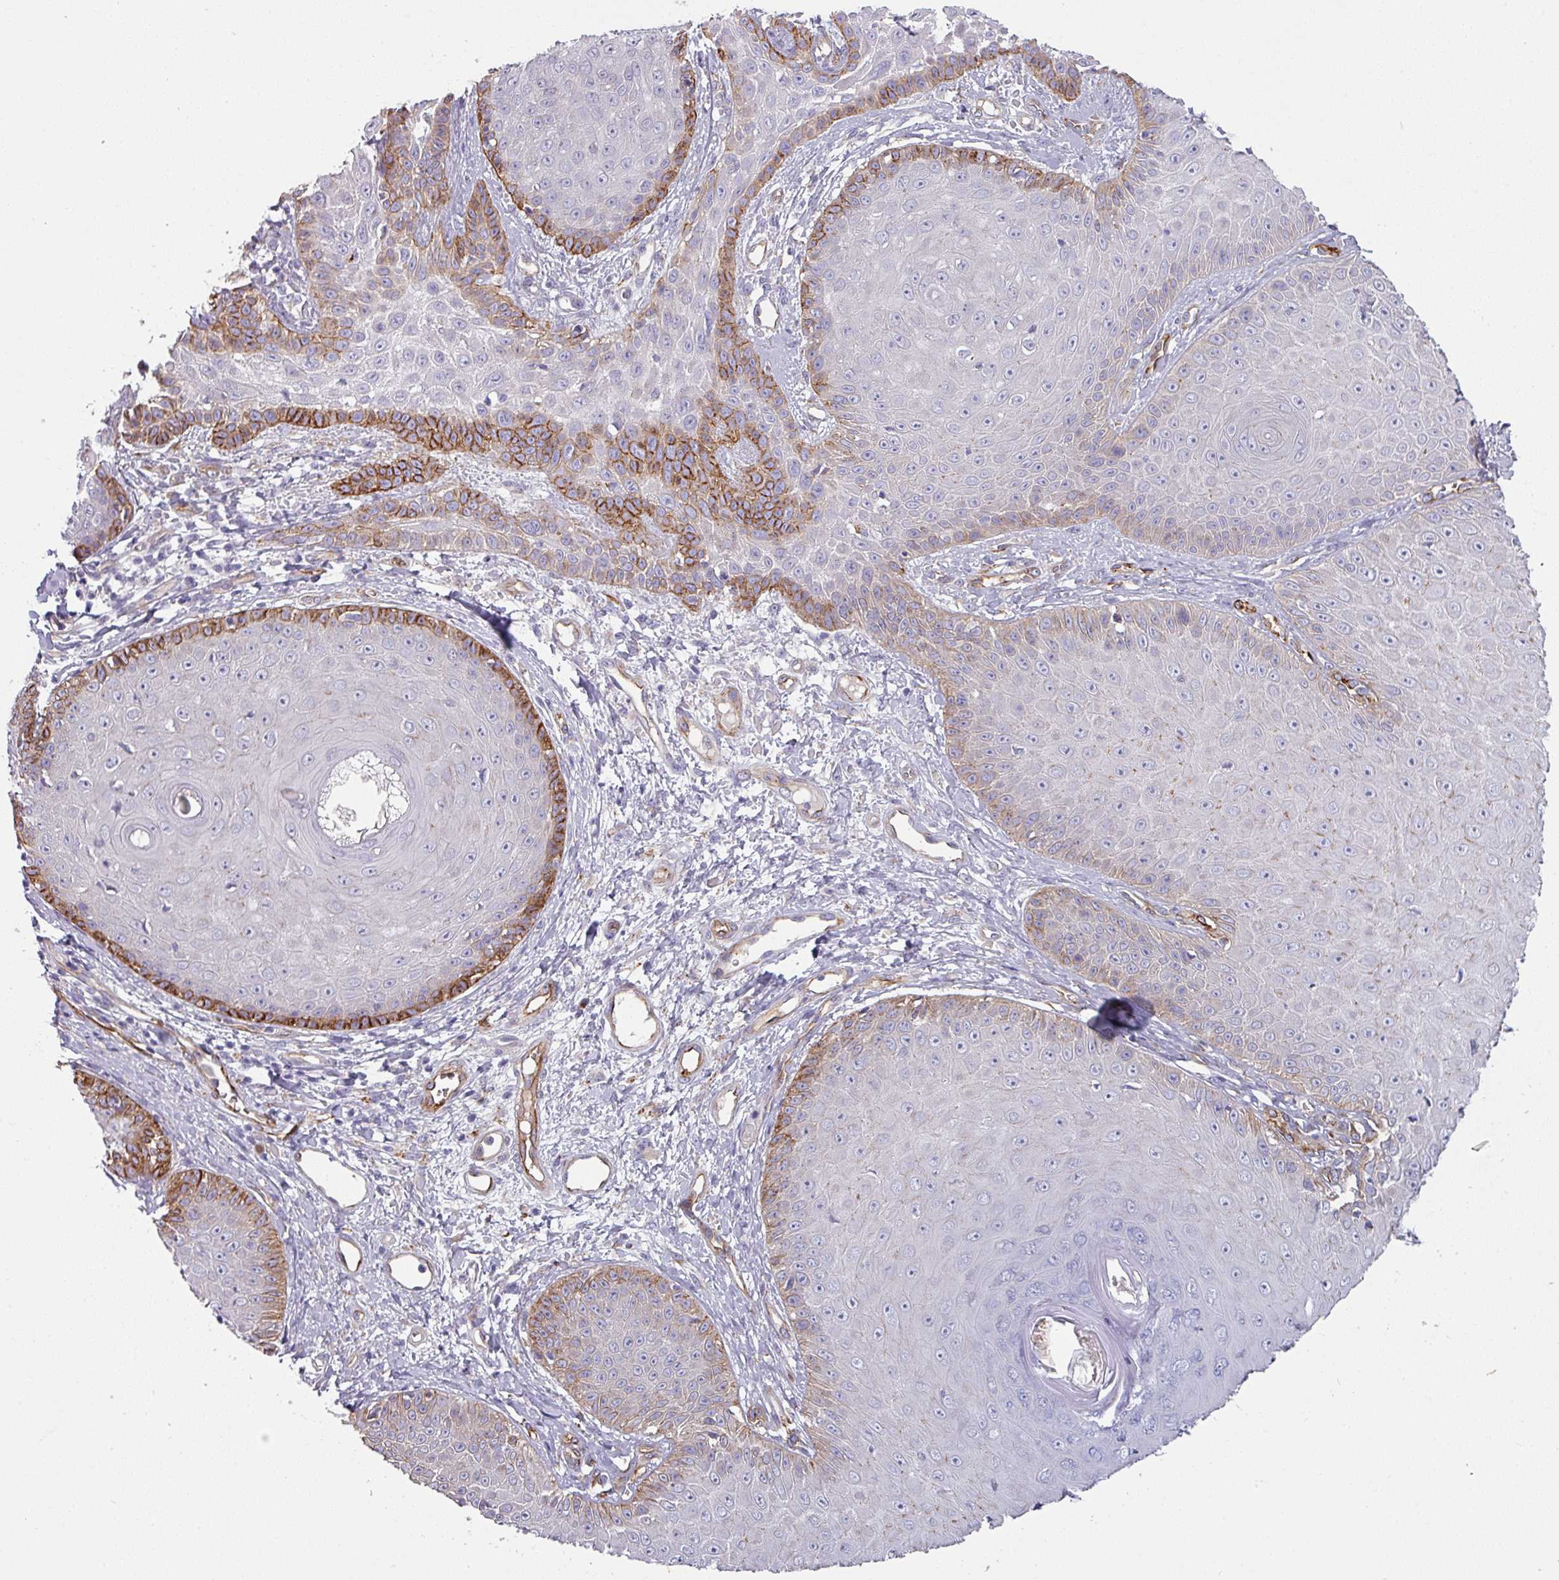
{"staining": {"intensity": "strong", "quantity": "<25%", "location": "cytoplasmic/membranous"}, "tissue": "skin cancer", "cell_type": "Tumor cells", "image_type": "cancer", "snomed": [{"axis": "morphology", "description": "Squamous cell carcinoma, NOS"}, {"axis": "topography", "description": "Skin"}], "caption": "A brown stain highlights strong cytoplasmic/membranous staining of a protein in skin squamous cell carcinoma tumor cells. The staining was performed using DAB (3,3'-diaminobenzidine) to visualize the protein expression in brown, while the nuclei were stained in blue with hematoxylin (Magnification: 20x).", "gene": "PRODH2", "patient": {"sex": "male", "age": 86}}